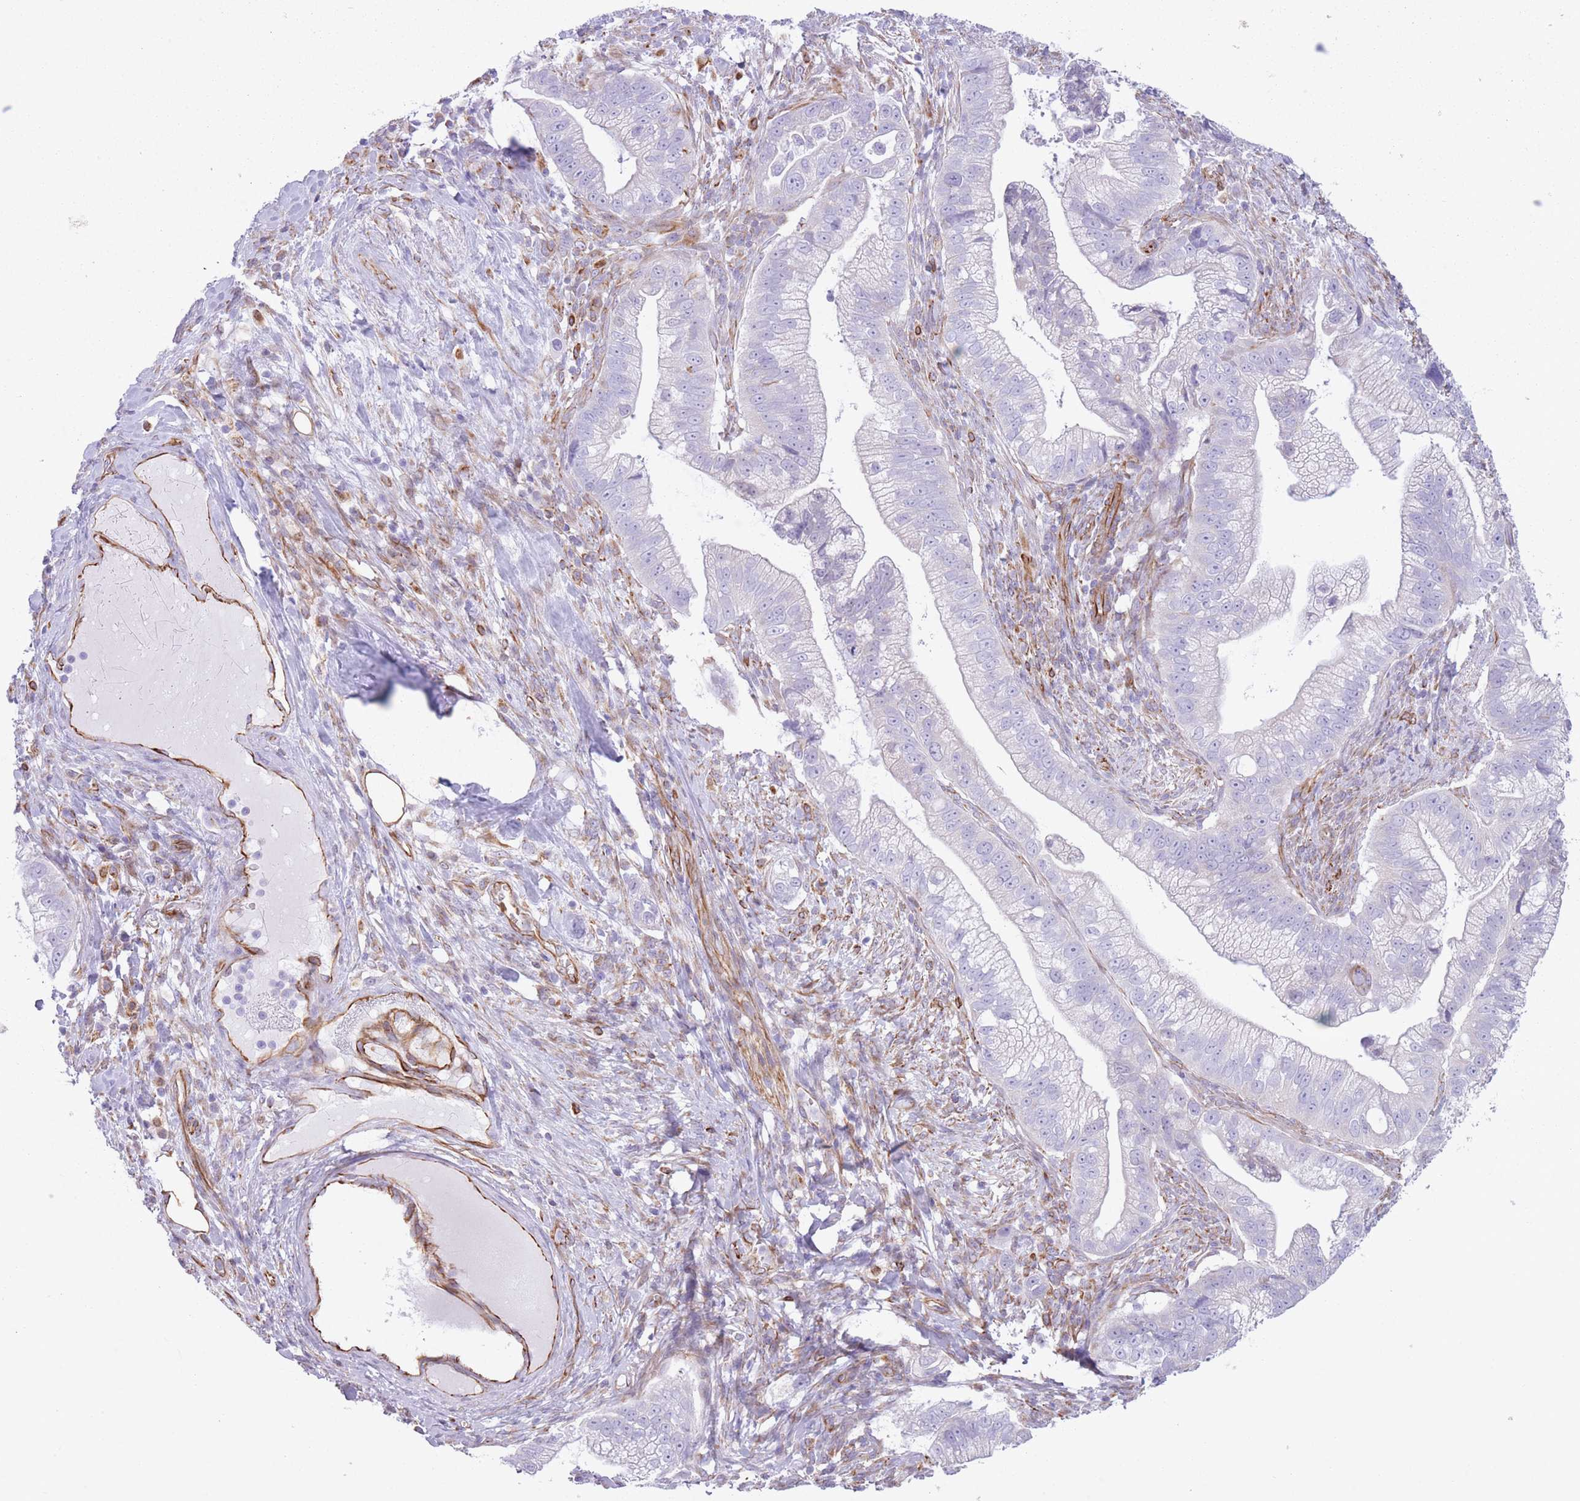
{"staining": {"intensity": "negative", "quantity": "none", "location": "none"}, "tissue": "pancreatic cancer", "cell_type": "Tumor cells", "image_type": "cancer", "snomed": [{"axis": "morphology", "description": "Adenocarcinoma, NOS"}, {"axis": "topography", "description": "Pancreas"}], "caption": "IHC image of neoplastic tissue: human pancreatic cancer stained with DAB (3,3'-diaminobenzidine) shows no significant protein staining in tumor cells.", "gene": "PTCD1", "patient": {"sex": "male", "age": 70}}